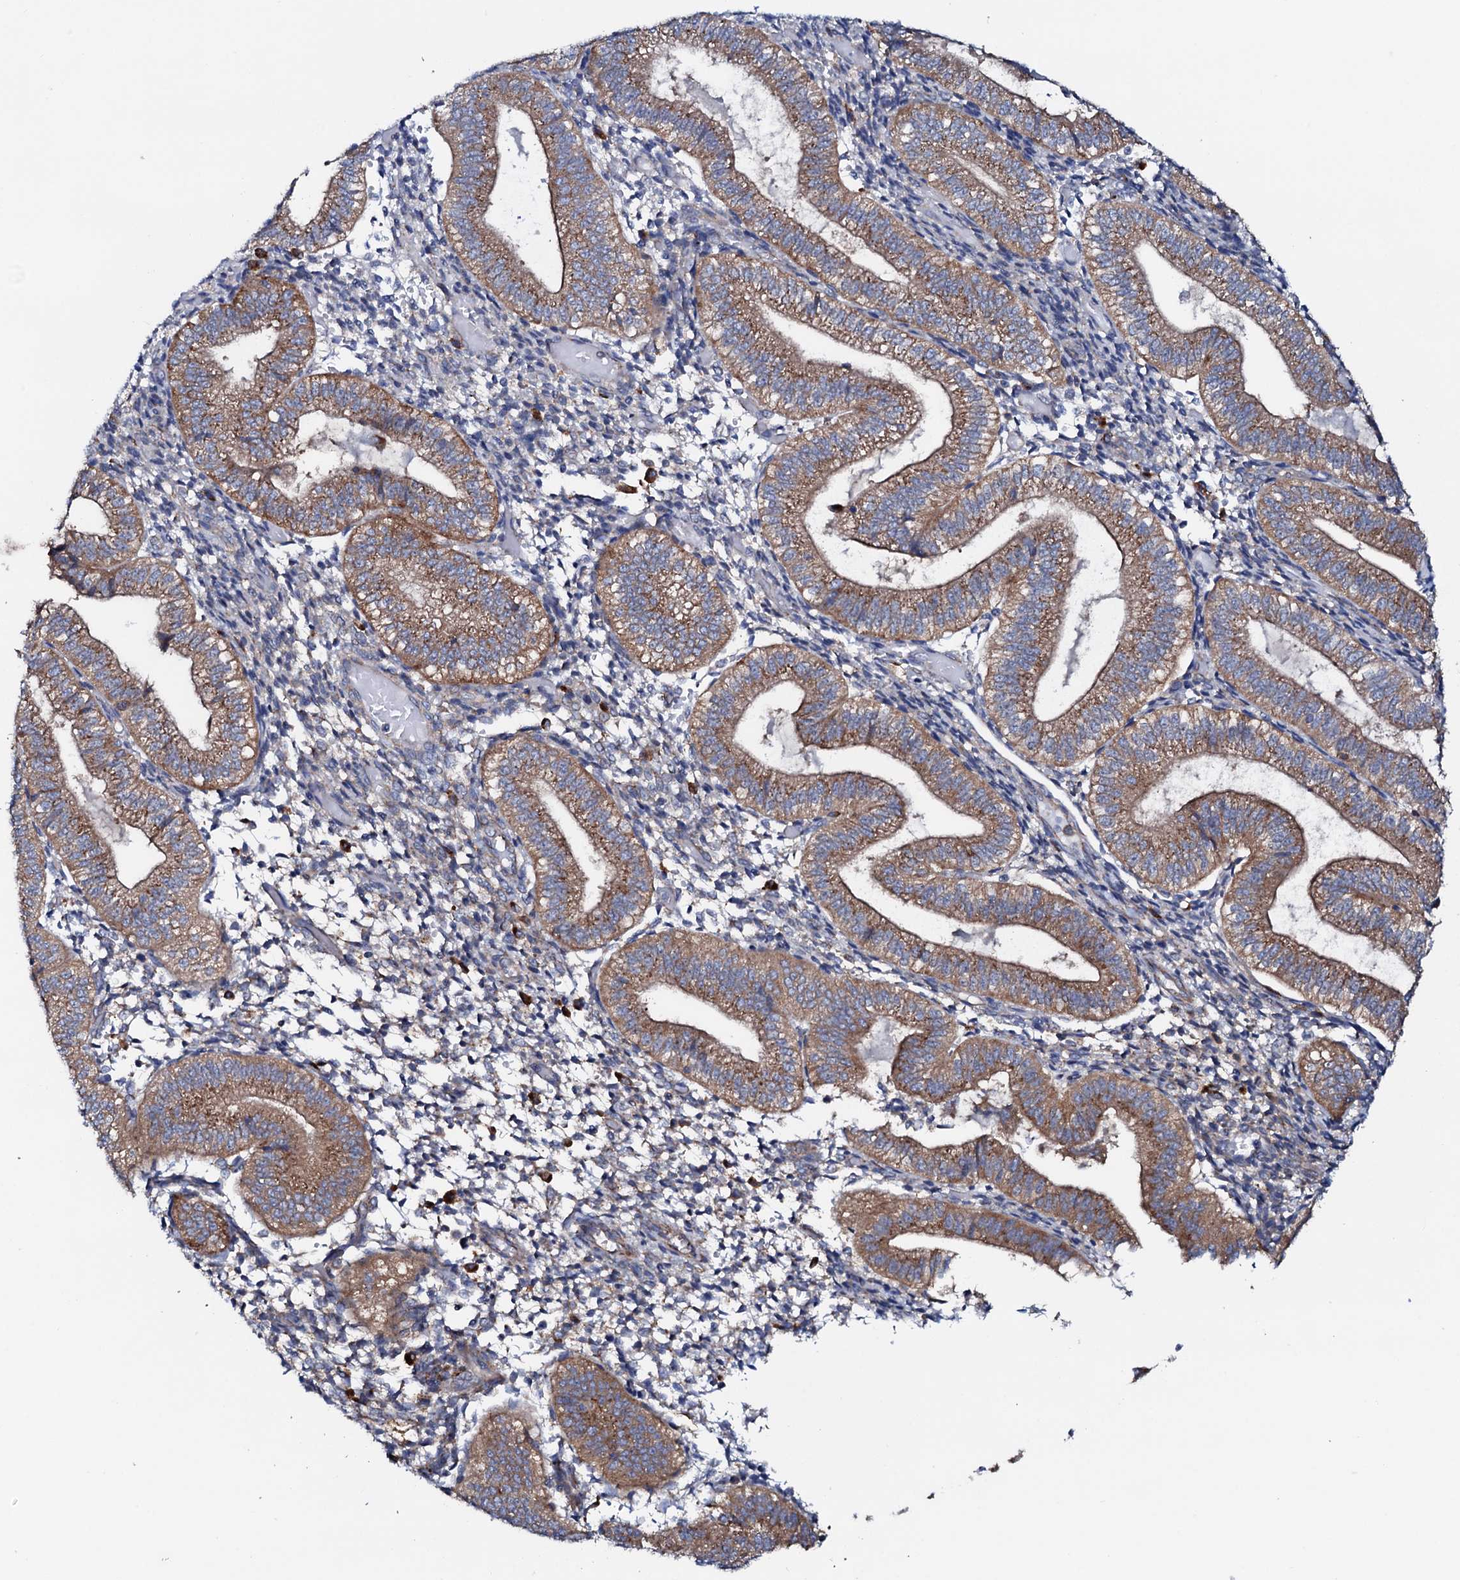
{"staining": {"intensity": "weak", "quantity": "<25%", "location": "cytoplasmic/membranous"}, "tissue": "endometrium", "cell_type": "Cells in endometrial stroma", "image_type": "normal", "snomed": [{"axis": "morphology", "description": "Normal tissue, NOS"}, {"axis": "topography", "description": "Endometrium"}], "caption": "A micrograph of endometrium stained for a protein demonstrates no brown staining in cells in endometrial stroma.", "gene": "P2RX4", "patient": {"sex": "female", "age": 34}}